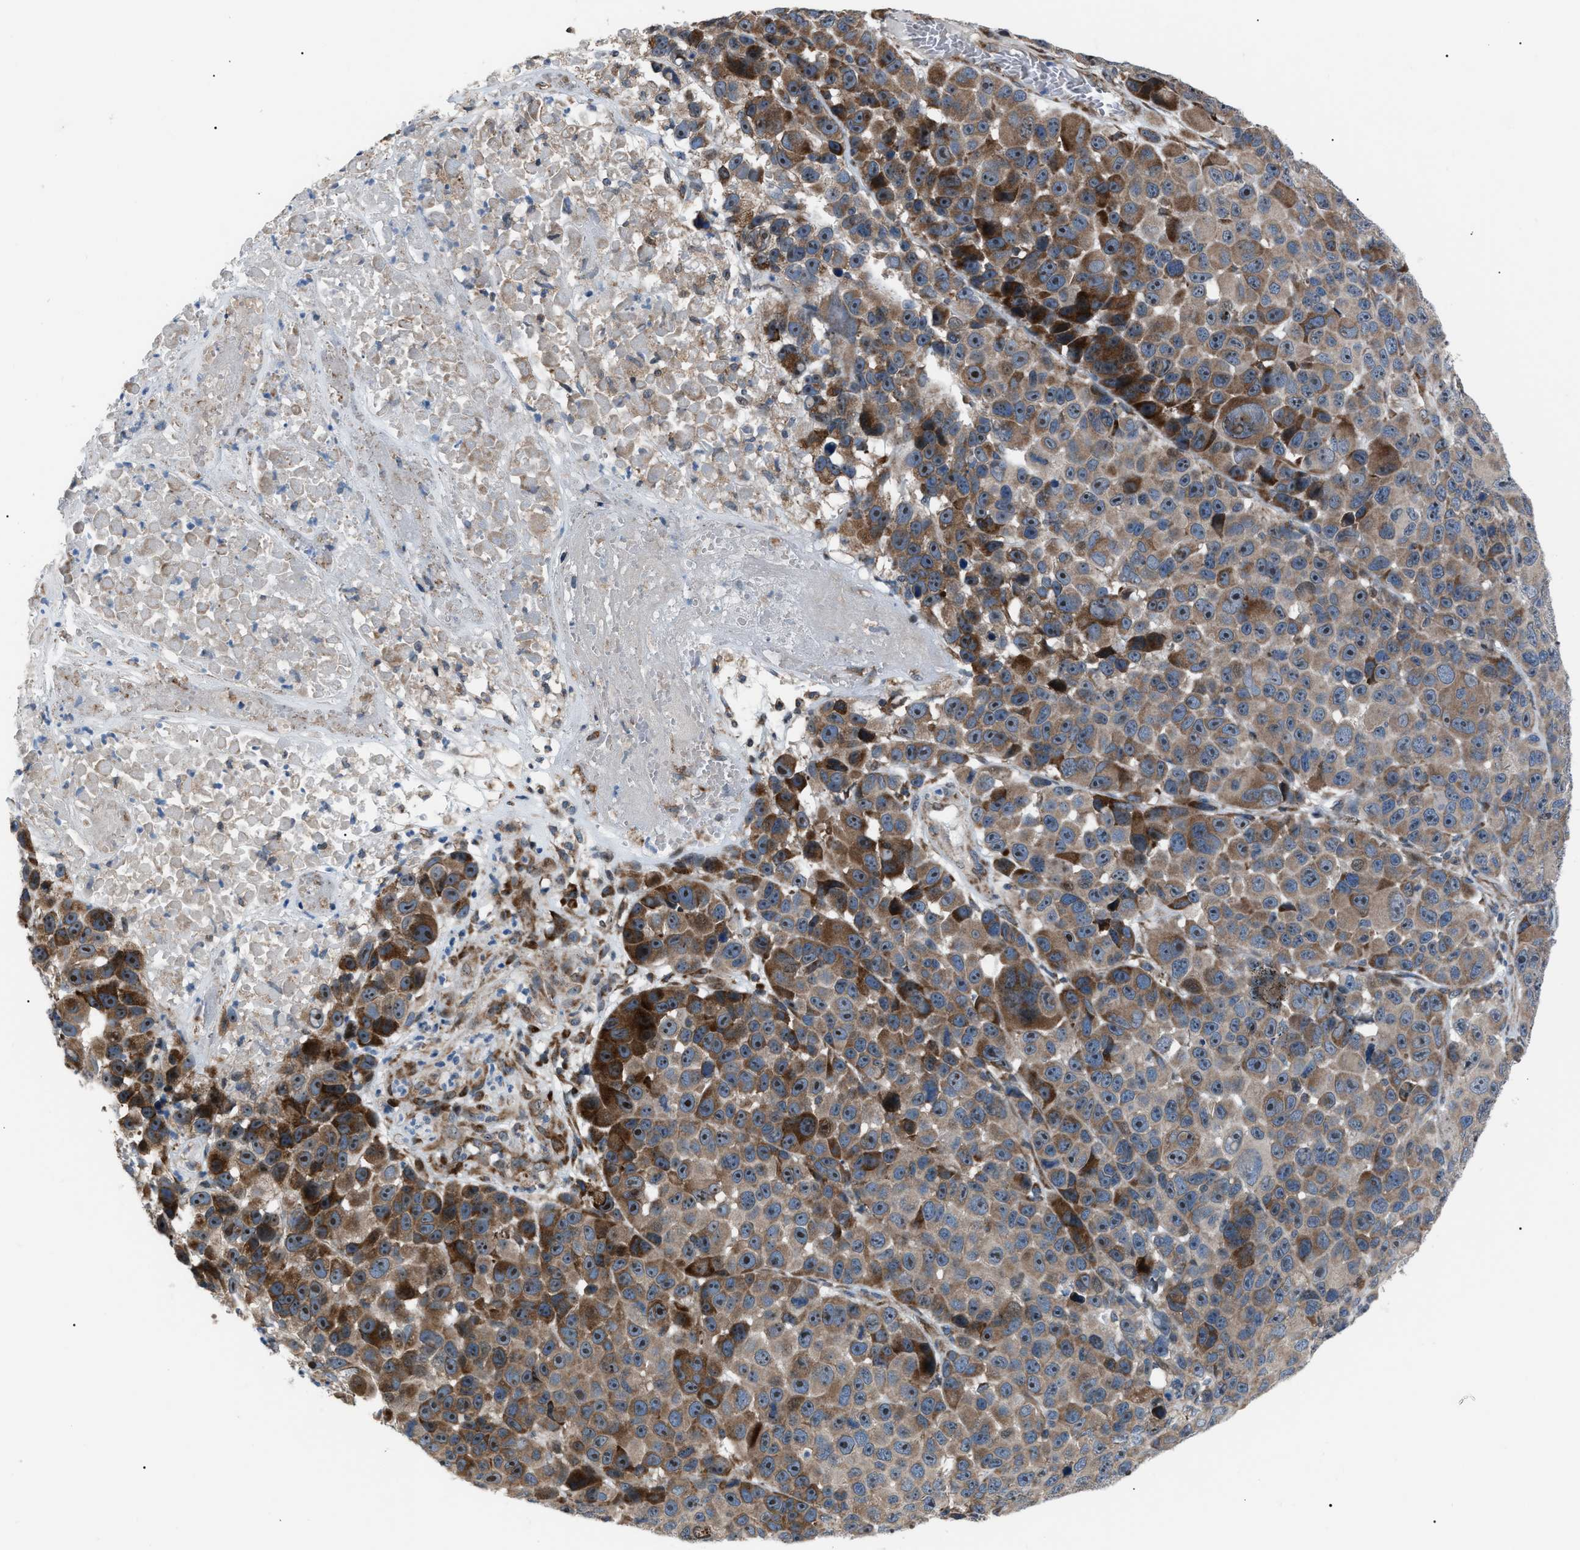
{"staining": {"intensity": "moderate", "quantity": ">75%", "location": "cytoplasmic/membranous,nuclear"}, "tissue": "melanoma", "cell_type": "Tumor cells", "image_type": "cancer", "snomed": [{"axis": "morphology", "description": "Malignant melanoma, NOS"}, {"axis": "topography", "description": "Skin"}], "caption": "Moderate cytoplasmic/membranous and nuclear positivity for a protein is identified in approximately >75% of tumor cells of melanoma using immunohistochemistry.", "gene": "AGO2", "patient": {"sex": "male", "age": 53}}